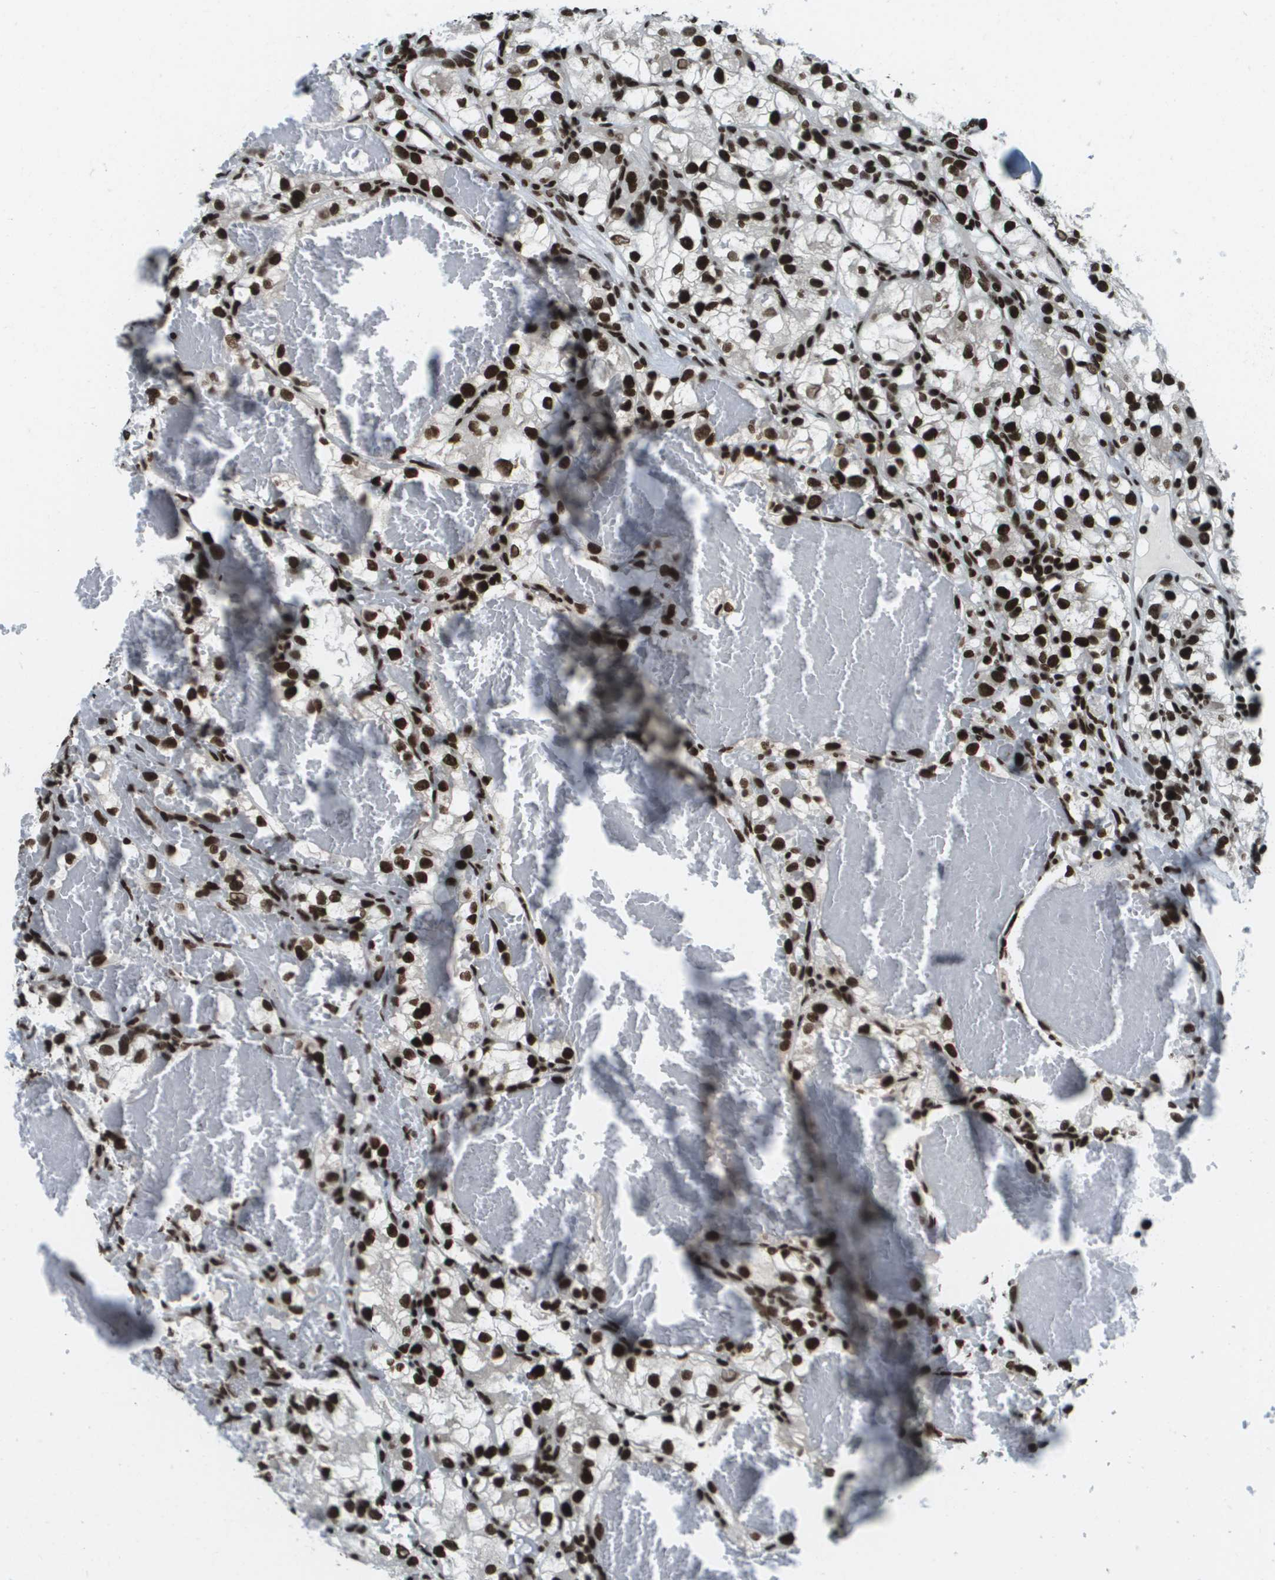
{"staining": {"intensity": "strong", "quantity": ">75%", "location": "nuclear"}, "tissue": "renal cancer", "cell_type": "Tumor cells", "image_type": "cancer", "snomed": [{"axis": "morphology", "description": "Adenocarcinoma, NOS"}, {"axis": "topography", "description": "Kidney"}], "caption": "Immunohistochemical staining of human renal adenocarcinoma demonstrates strong nuclear protein expression in approximately >75% of tumor cells.", "gene": "GLYR1", "patient": {"sex": "female", "age": 57}}